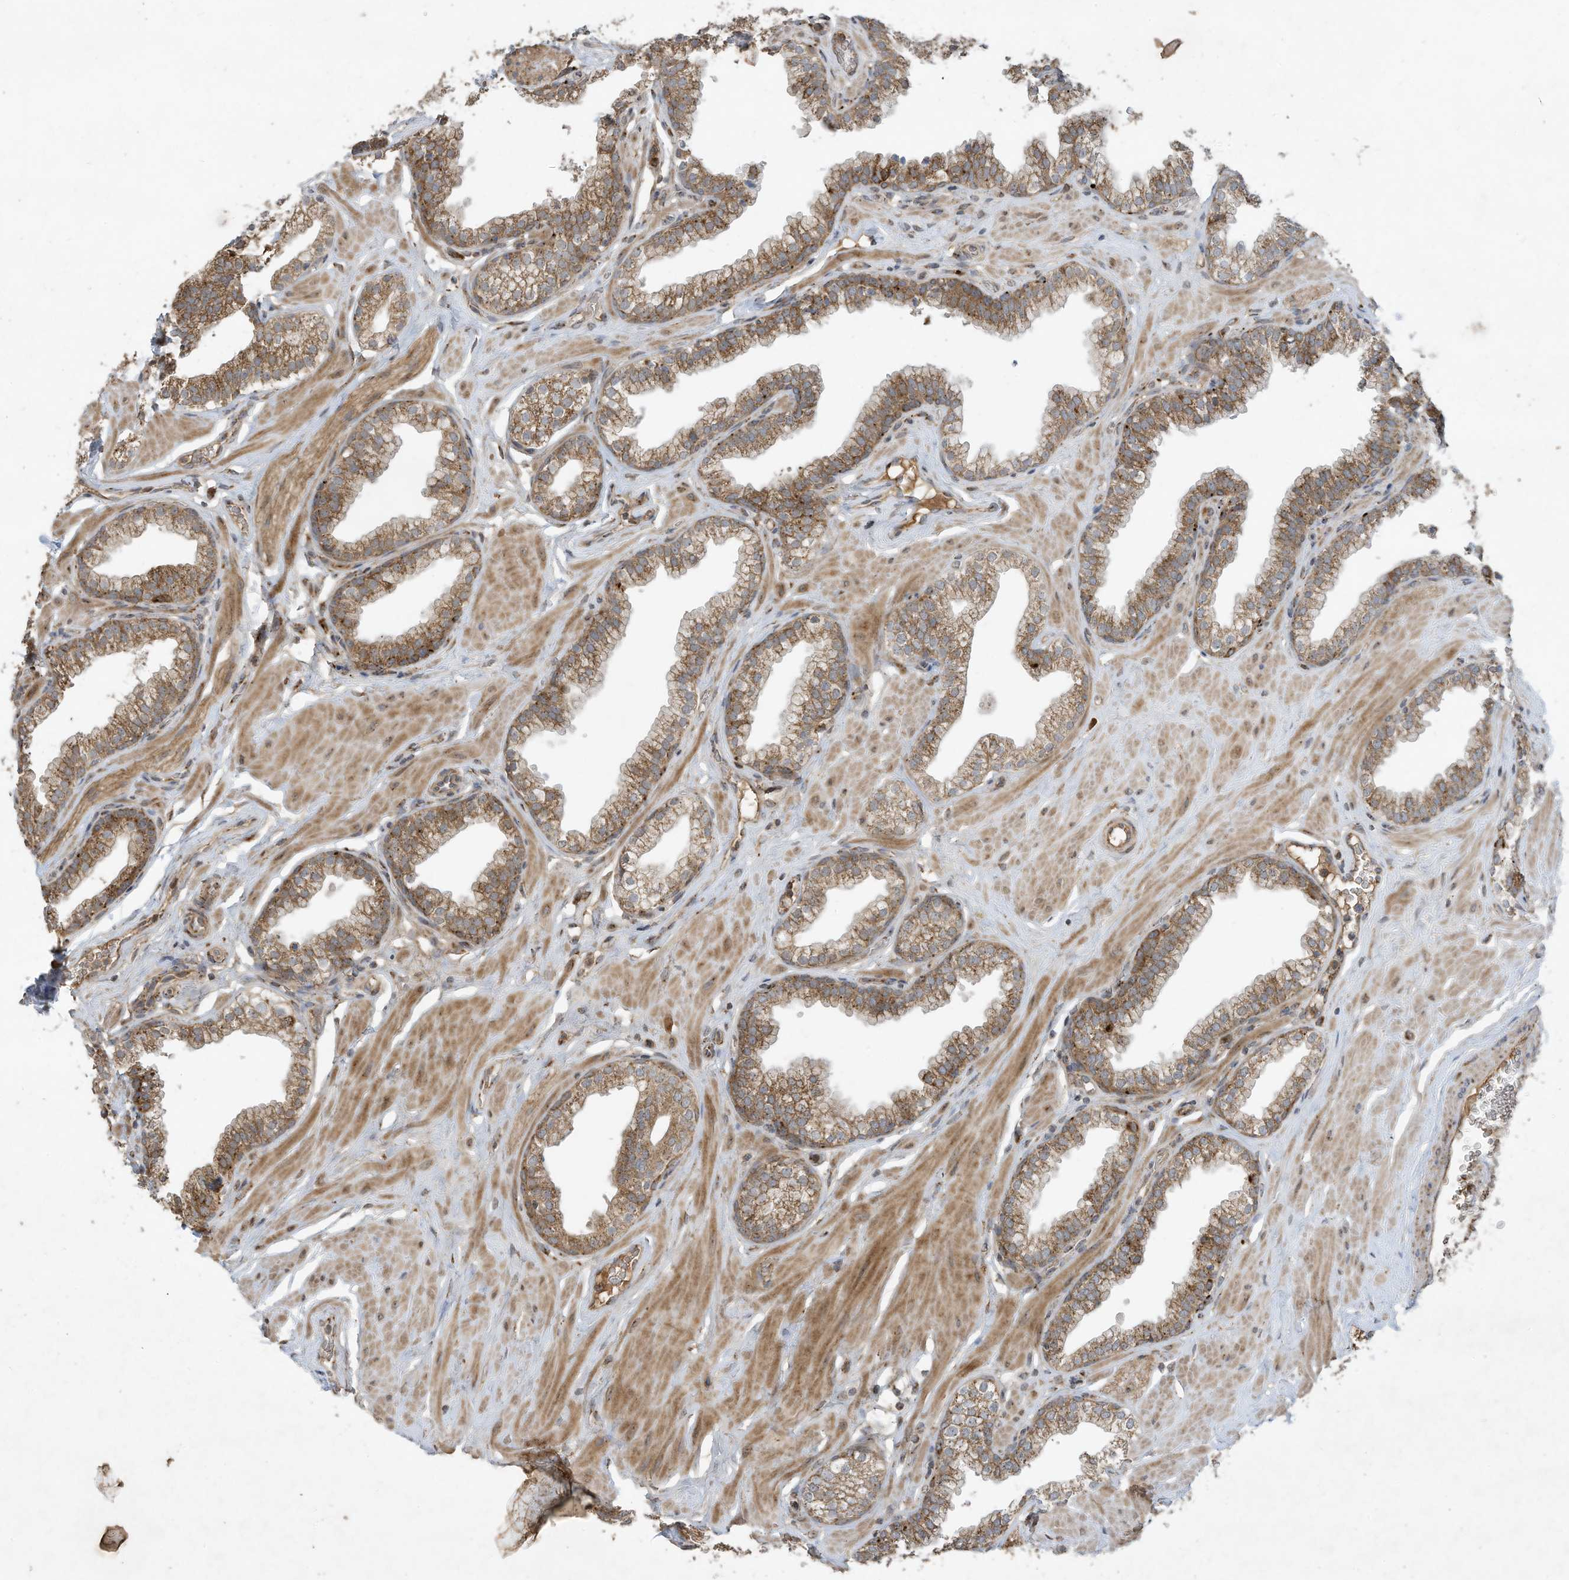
{"staining": {"intensity": "moderate", "quantity": ">75%", "location": "cytoplasmic/membranous"}, "tissue": "prostate", "cell_type": "Glandular cells", "image_type": "normal", "snomed": [{"axis": "morphology", "description": "Normal tissue, NOS"}, {"axis": "morphology", "description": "Urothelial carcinoma, Low grade"}, {"axis": "topography", "description": "Urinary bladder"}, {"axis": "topography", "description": "Prostate"}], "caption": "A high-resolution histopathology image shows immunohistochemistry staining of benign prostate, which shows moderate cytoplasmic/membranous expression in approximately >75% of glandular cells.", "gene": "C2orf74", "patient": {"sex": "male", "age": 60}}